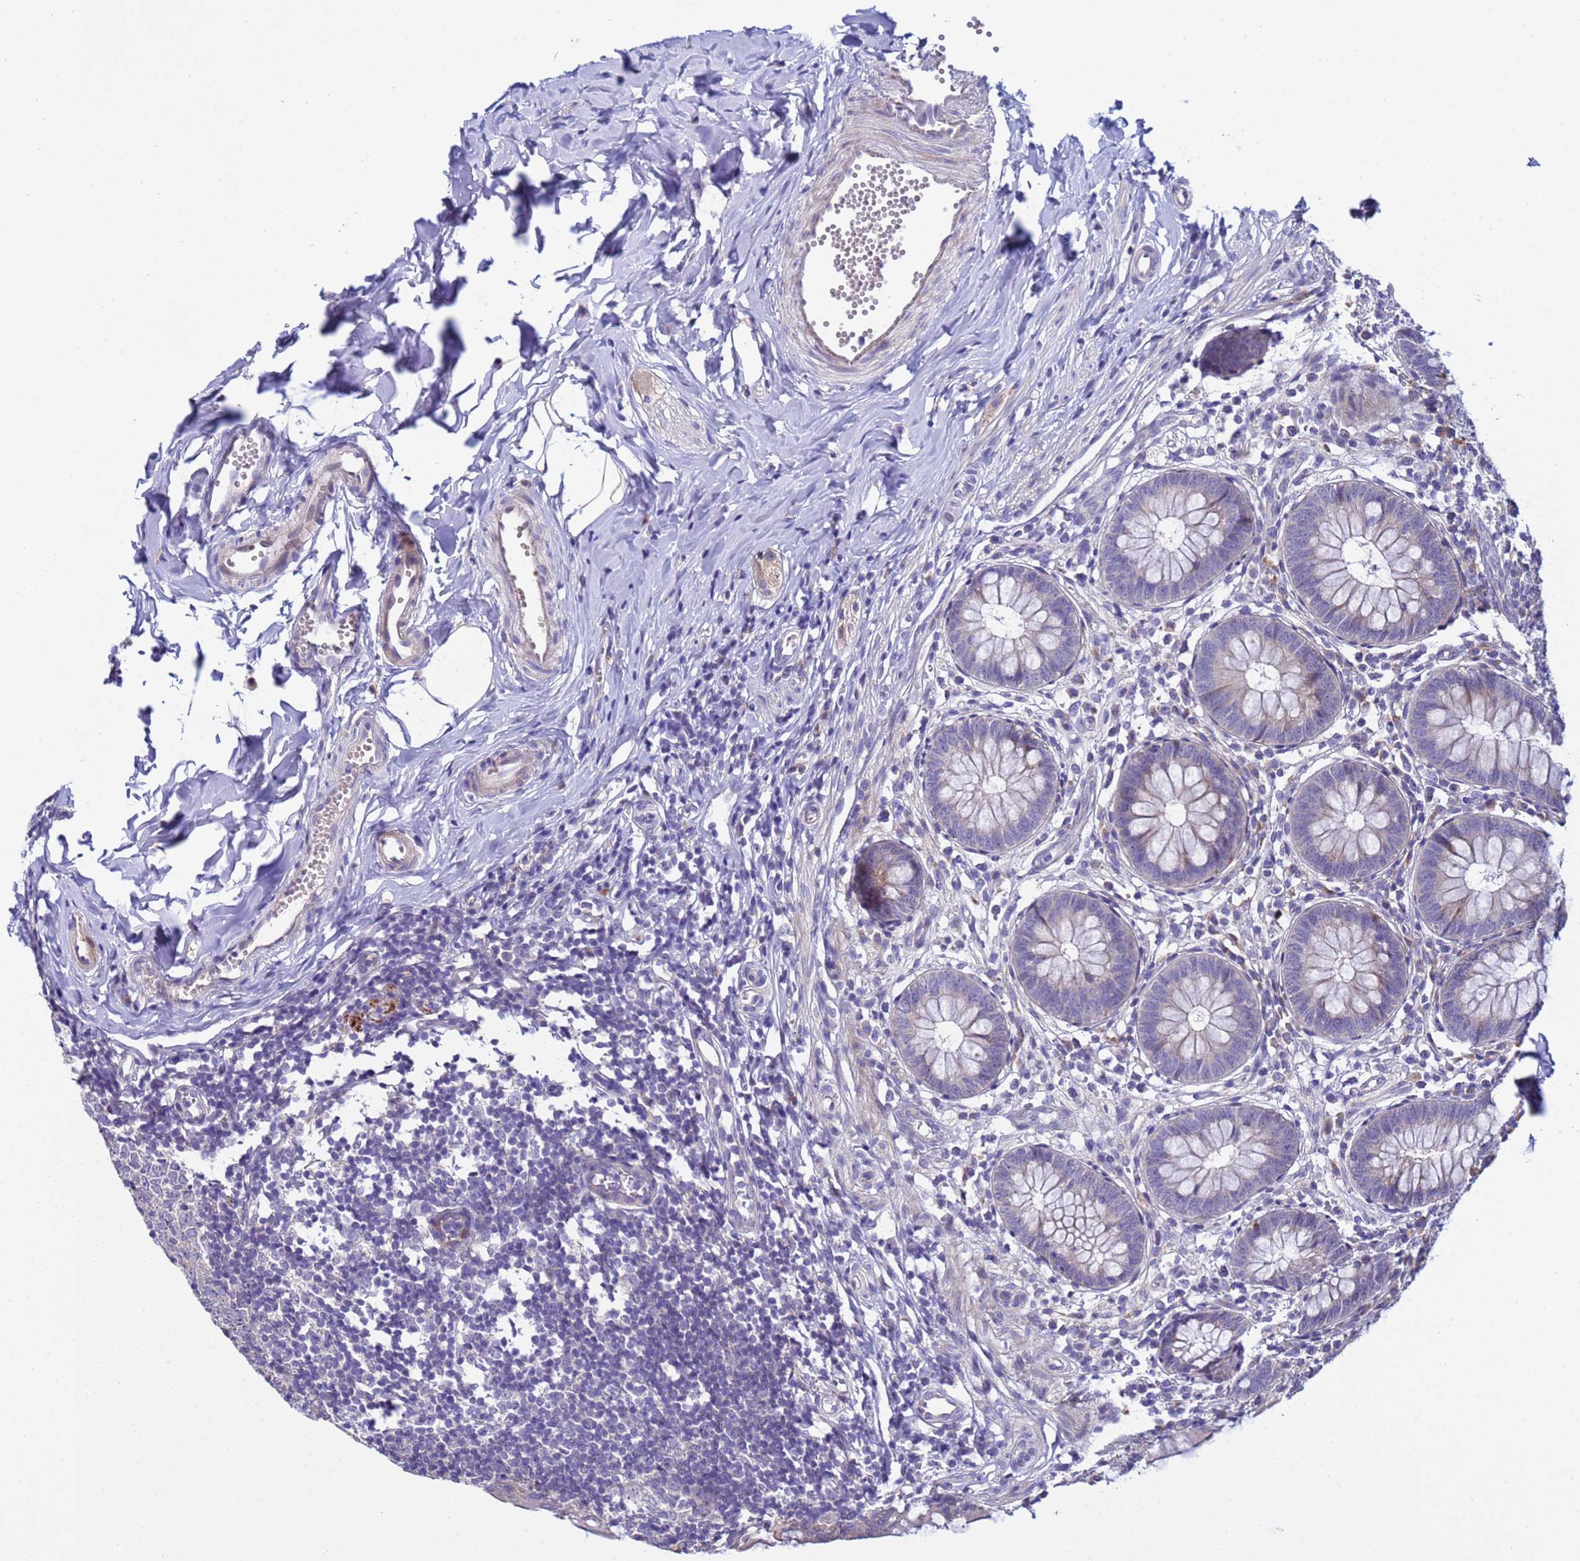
{"staining": {"intensity": "weak", "quantity": "25%-75%", "location": "cytoplasmic/membranous"}, "tissue": "appendix", "cell_type": "Glandular cells", "image_type": "normal", "snomed": [{"axis": "morphology", "description": "Normal tissue, NOS"}, {"axis": "topography", "description": "Appendix"}], "caption": "Glandular cells reveal low levels of weak cytoplasmic/membranous positivity in about 25%-75% of cells in benign human appendix. The staining was performed using DAB, with brown indicating positive protein expression. Nuclei are stained blue with hematoxylin.", "gene": "IGSF11", "patient": {"sex": "male", "age": 14}}